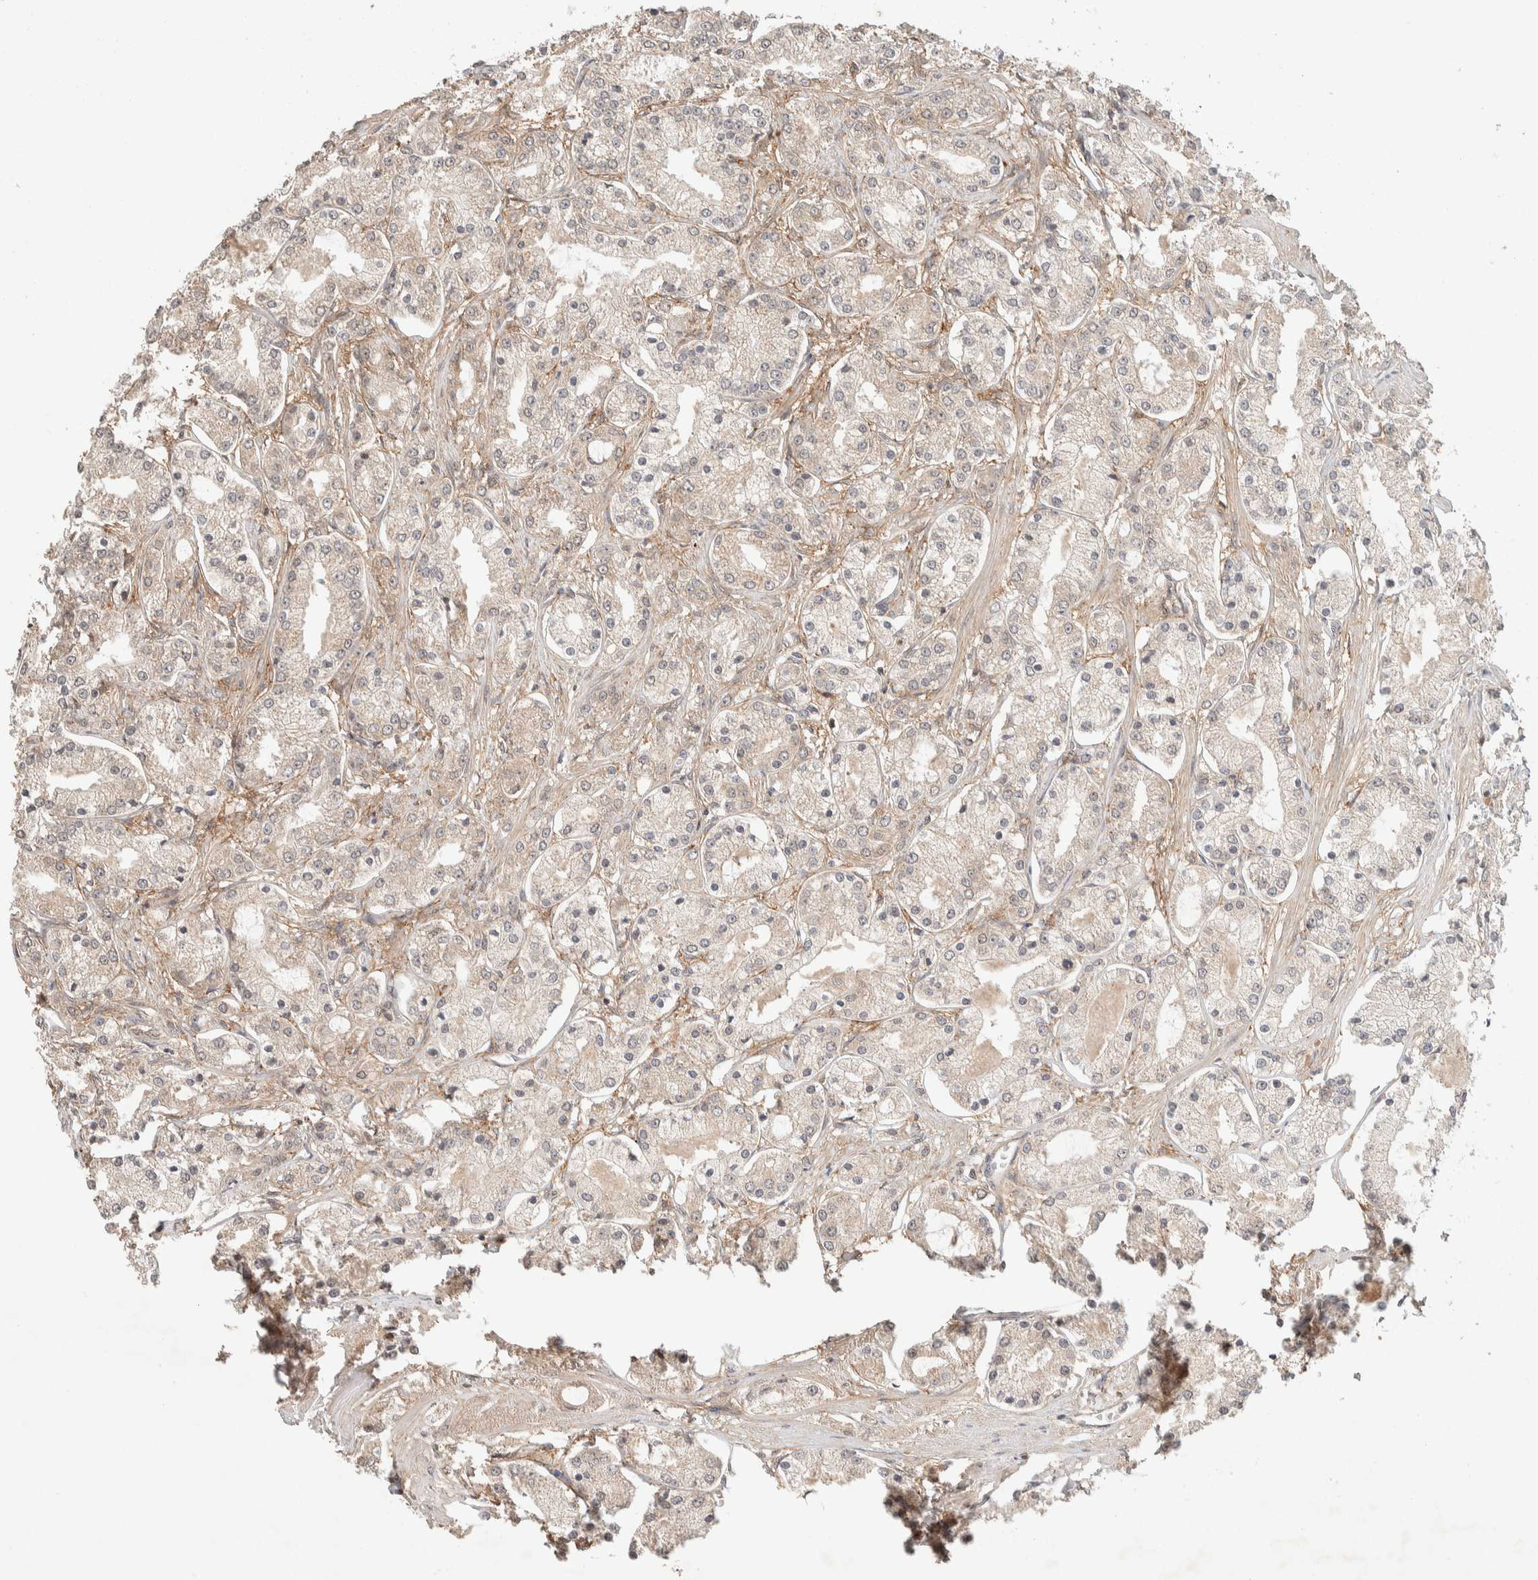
{"staining": {"intensity": "weak", "quantity": "<25%", "location": "cytoplasmic/membranous"}, "tissue": "prostate cancer", "cell_type": "Tumor cells", "image_type": "cancer", "snomed": [{"axis": "morphology", "description": "Adenocarcinoma, High grade"}, {"axis": "topography", "description": "Prostate"}], "caption": "Tumor cells show no significant staining in high-grade adenocarcinoma (prostate). (Immunohistochemistry, brightfield microscopy, high magnification).", "gene": "THRA", "patient": {"sex": "male", "age": 66}}